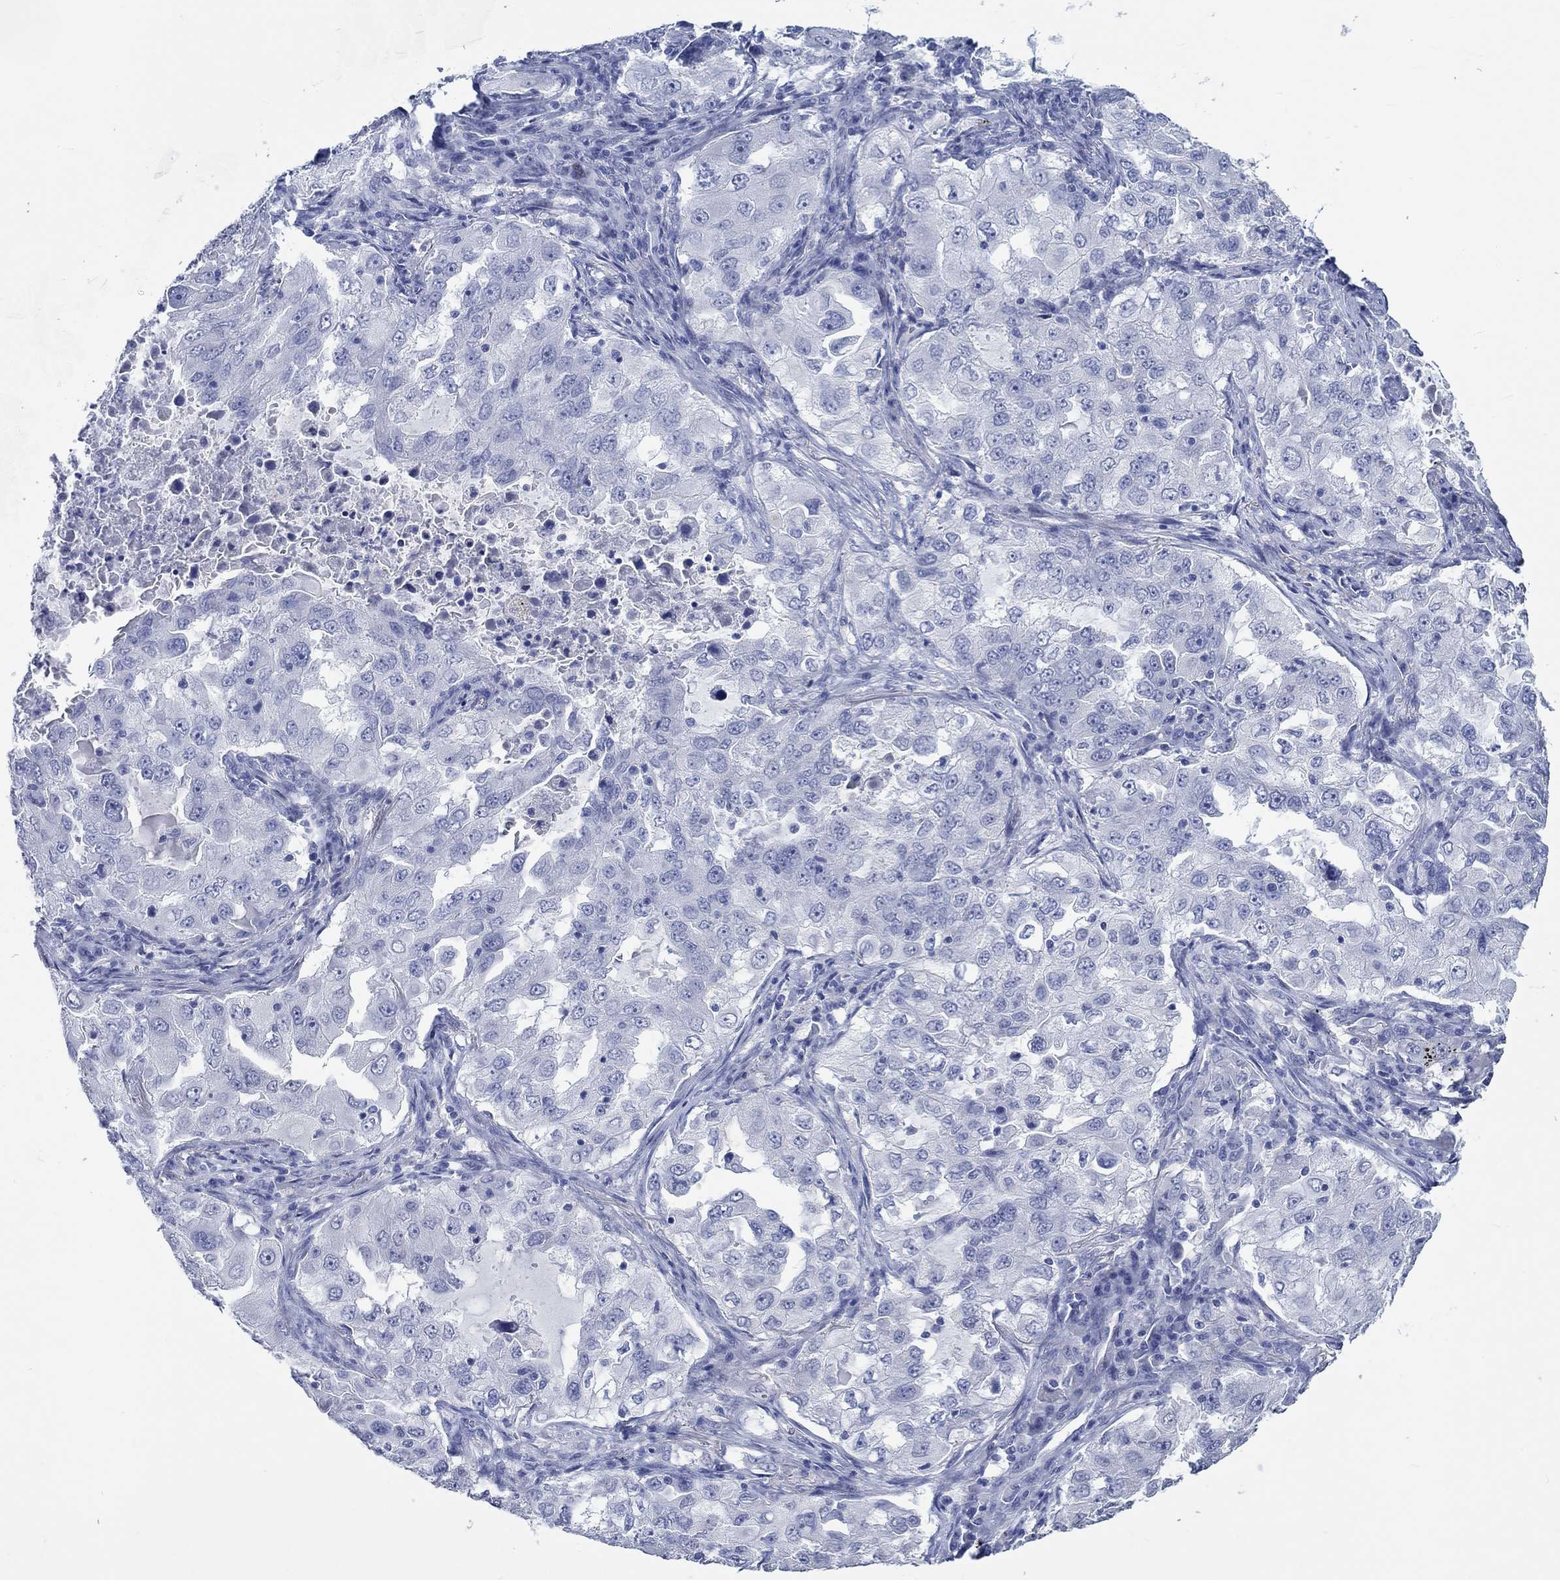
{"staining": {"intensity": "negative", "quantity": "none", "location": "none"}, "tissue": "lung cancer", "cell_type": "Tumor cells", "image_type": "cancer", "snomed": [{"axis": "morphology", "description": "Adenocarcinoma, NOS"}, {"axis": "topography", "description": "Lung"}], "caption": "A micrograph of lung adenocarcinoma stained for a protein shows no brown staining in tumor cells.", "gene": "C4orf47", "patient": {"sex": "female", "age": 61}}